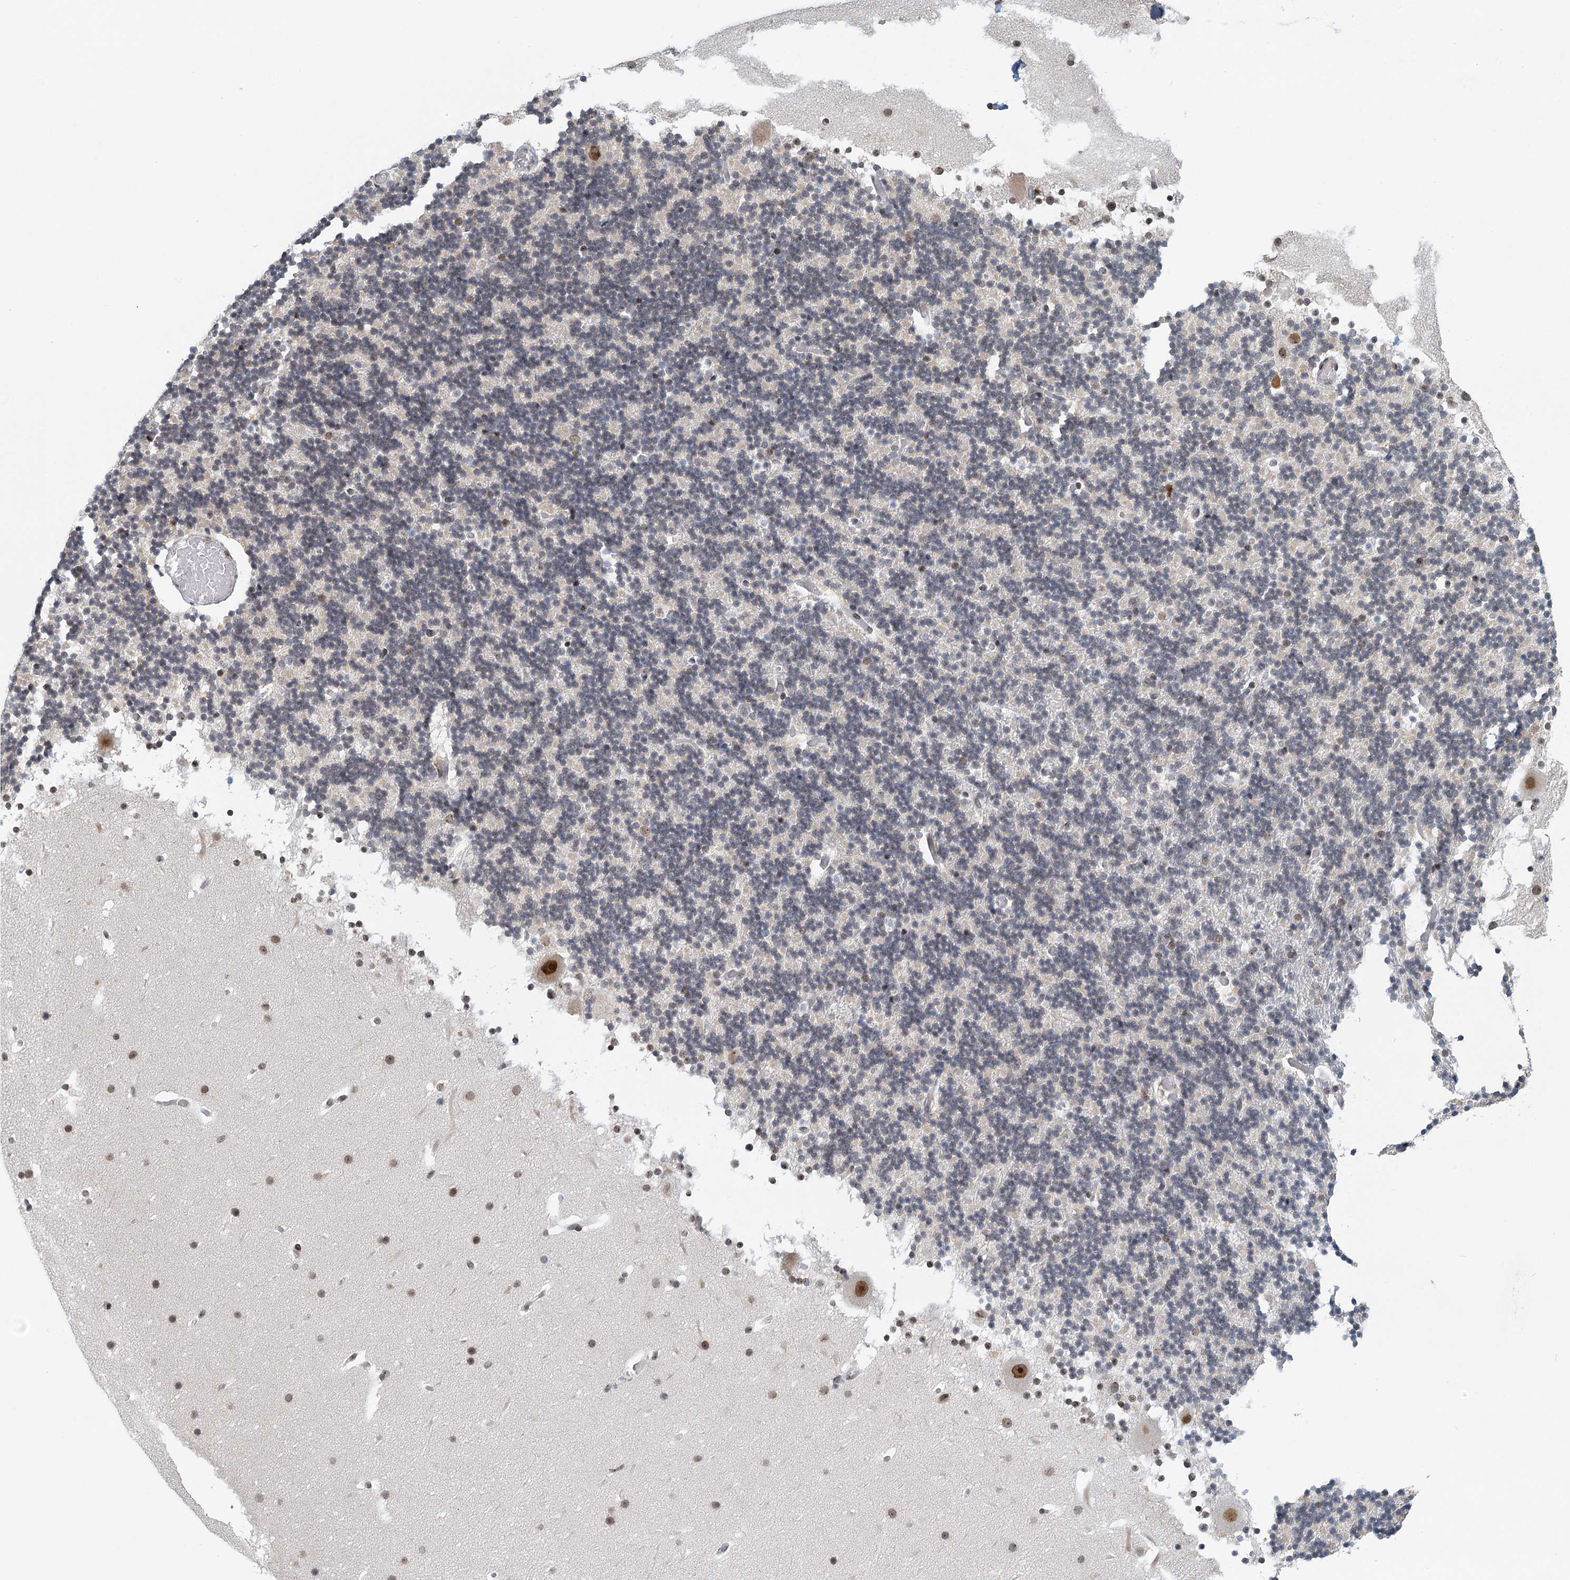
{"staining": {"intensity": "moderate", "quantity": "<25%", "location": "nuclear"}, "tissue": "cerebellum", "cell_type": "Cells in granular layer", "image_type": "normal", "snomed": [{"axis": "morphology", "description": "Normal tissue, NOS"}, {"axis": "topography", "description": "Cerebellum"}], "caption": "A photomicrograph of cerebellum stained for a protein exhibits moderate nuclear brown staining in cells in granular layer.", "gene": "TREX1", "patient": {"sex": "male", "age": 57}}